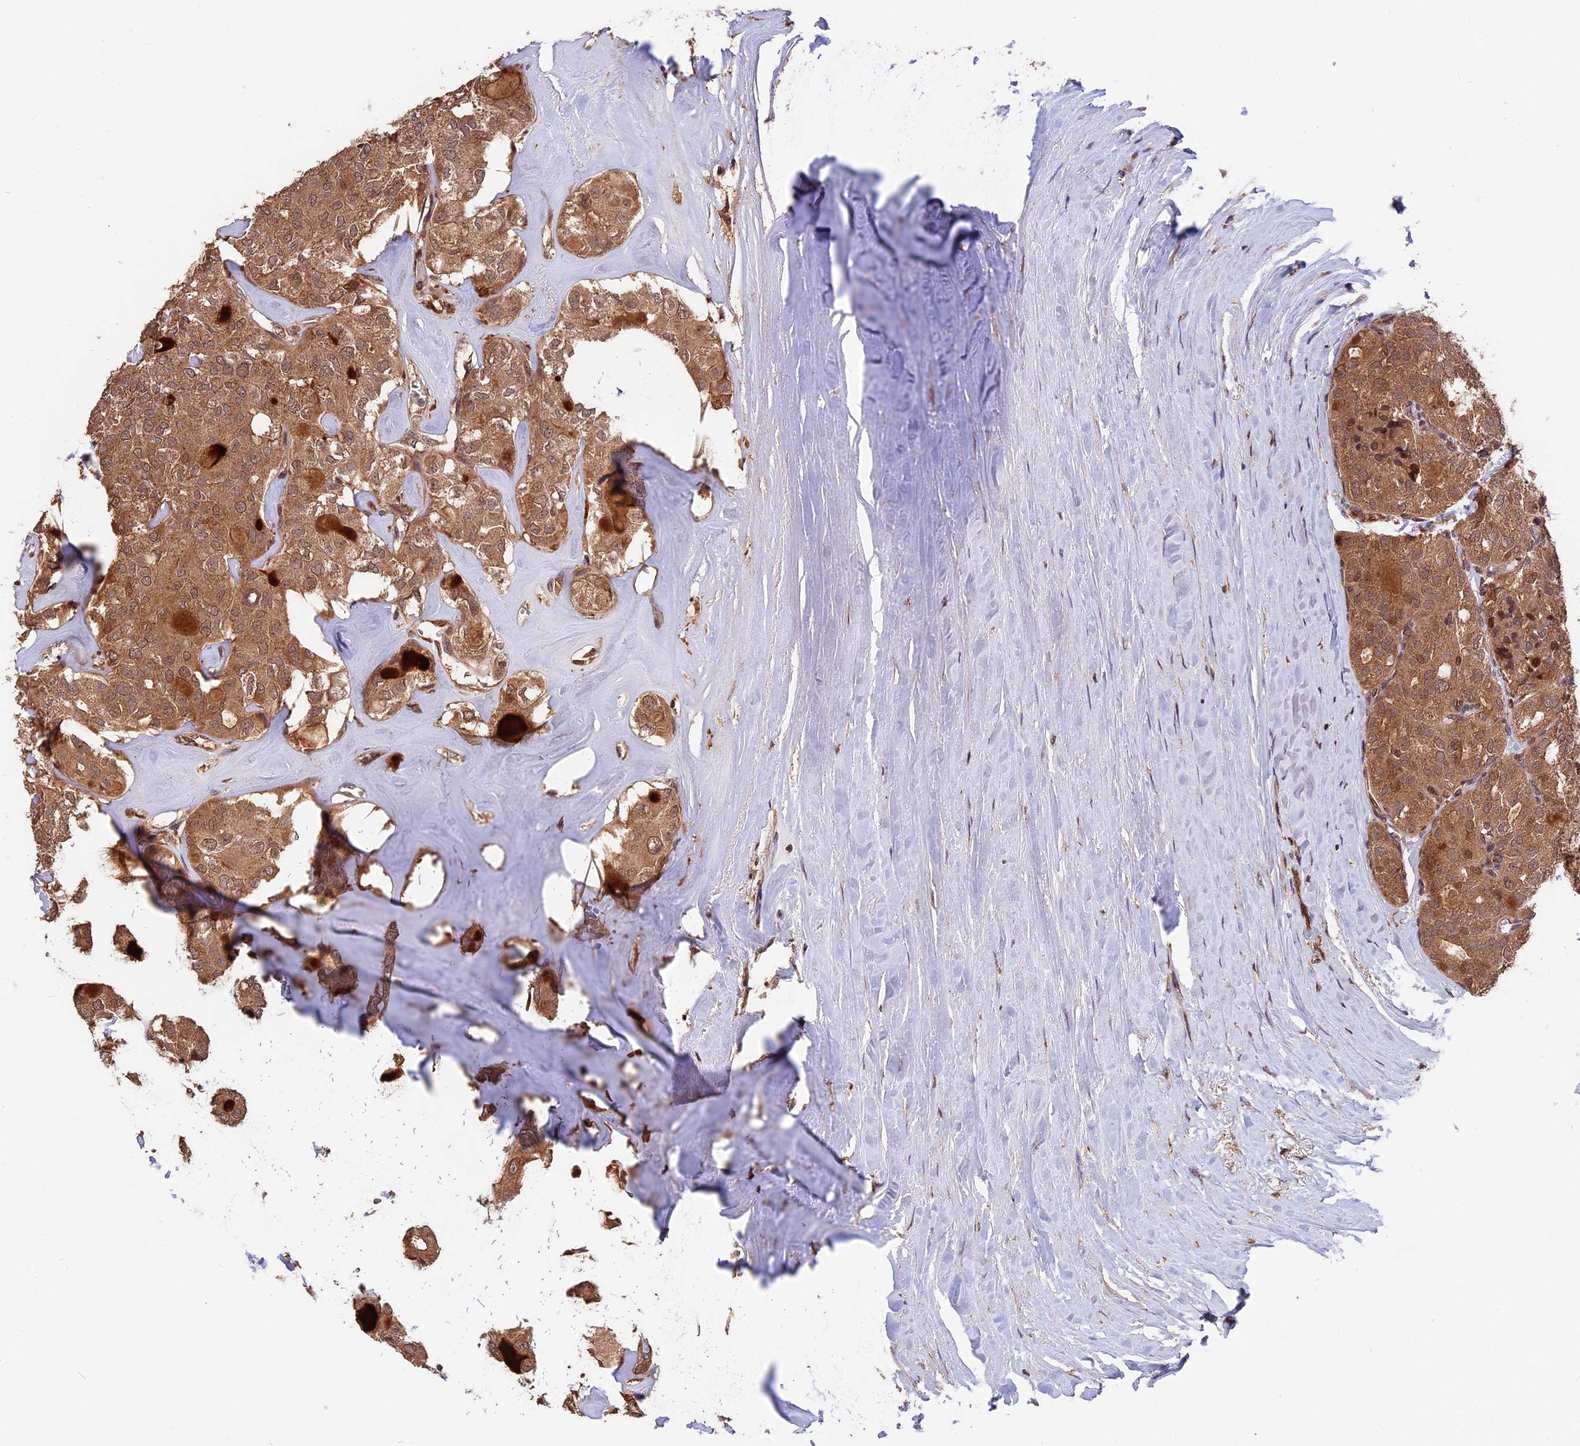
{"staining": {"intensity": "moderate", "quantity": ">75%", "location": "cytoplasmic/membranous,nuclear"}, "tissue": "thyroid cancer", "cell_type": "Tumor cells", "image_type": "cancer", "snomed": [{"axis": "morphology", "description": "Follicular adenoma carcinoma, NOS"}, {"axis": "topography", "description": "Thyroid gland"}], "caption": "Immunohistochemistry (DAB (3,3'-diaminobenzidine)) staining of human thyroid follicular adenoma carcinoma shows moderate cytoplasmic/membranous and nuclear protein positivity in approximately >75% of tumor cells.", "gene": "ESCO1", "patient": {"sex": "male", "age": 75}}